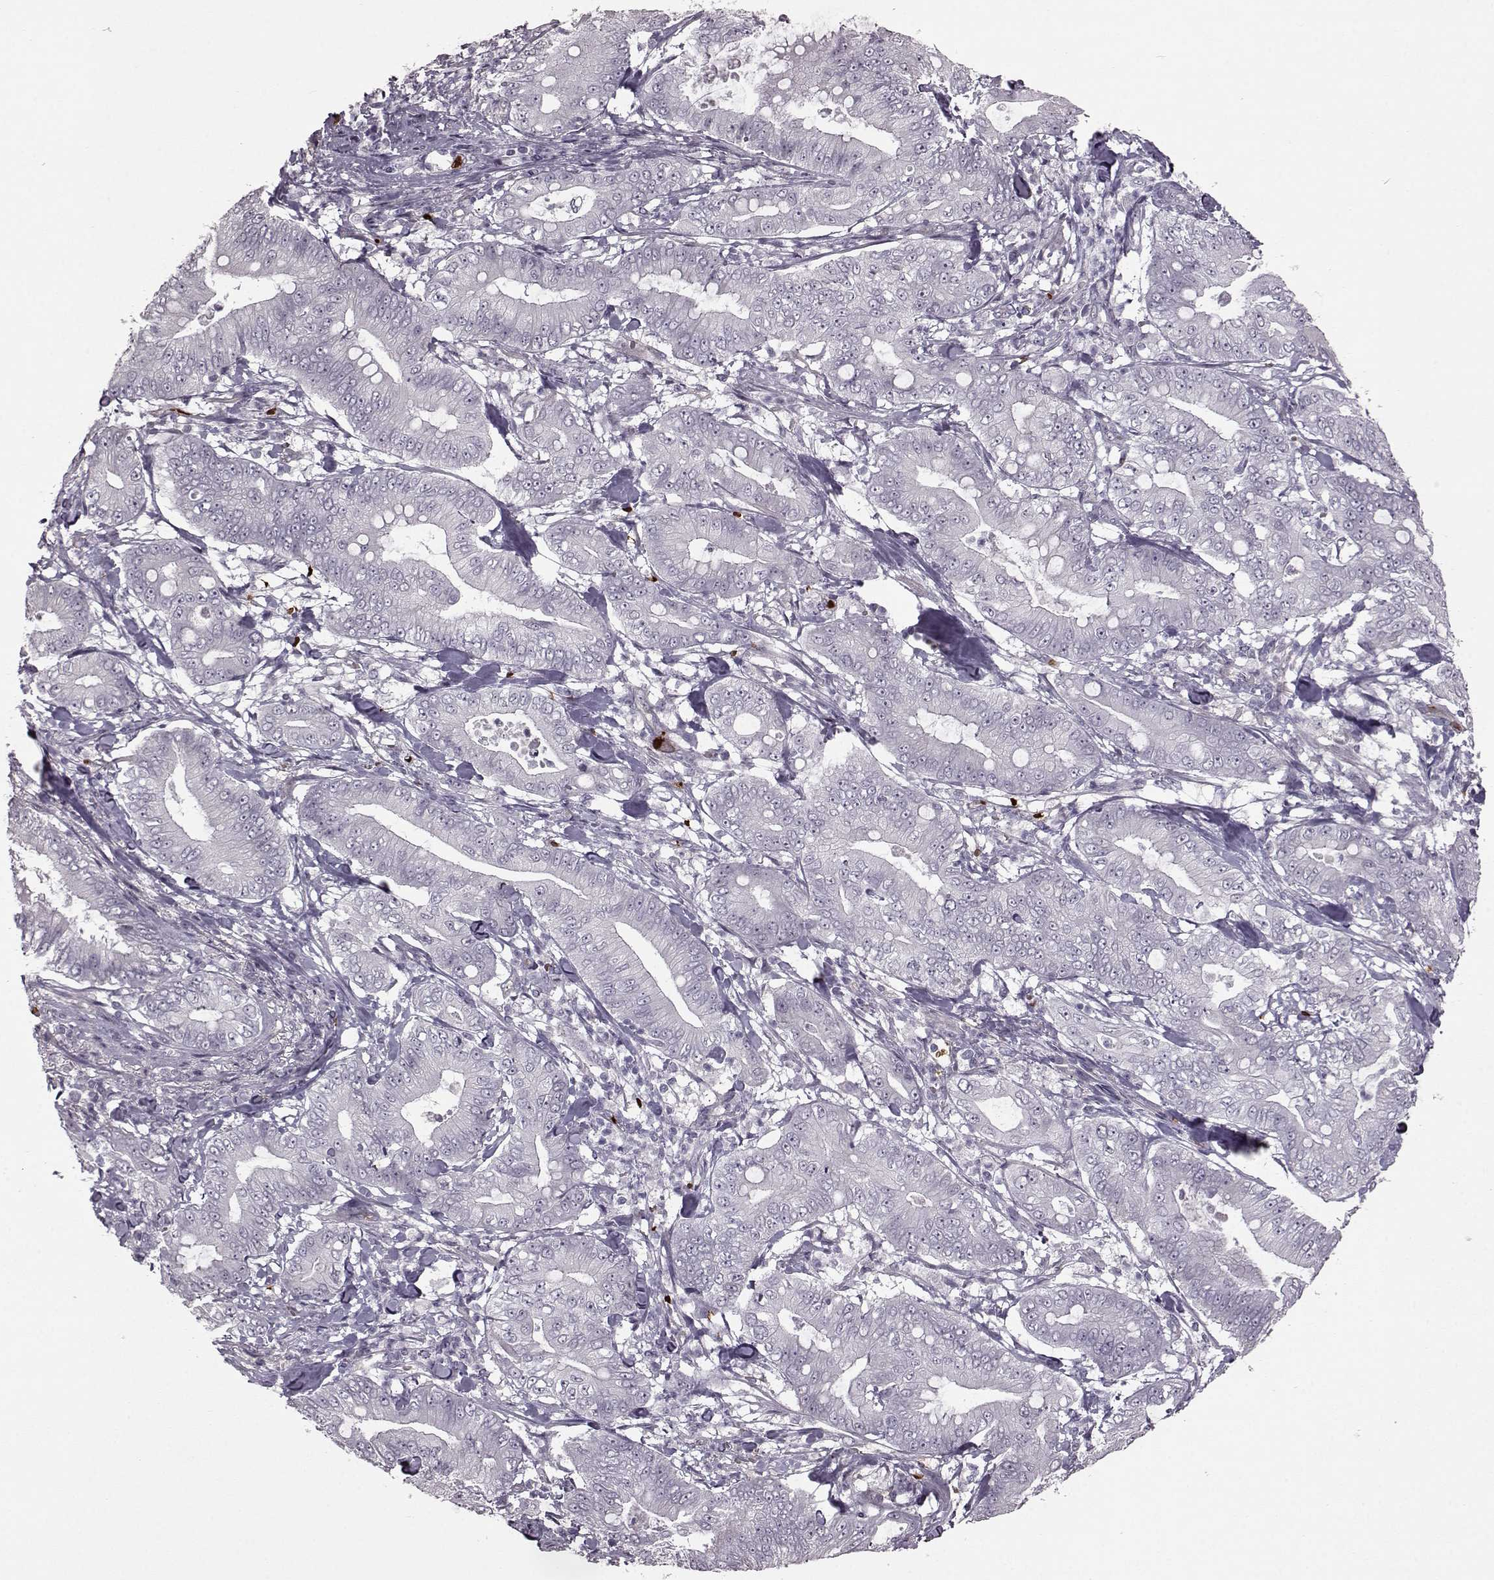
{"staining": {"intensity": "negative", "quantity": "none", "location": "none"}, "tissue": "pancreatic cancer", "cell_type": "Tumor cells", "image_type": "cancer", "snomed": [{"axis": "morphology", "description": "Adenocarcinoma, NOS"}, {"axis": "topography", "description": "Pancreas"}], "caption": "IHC histopathology image of pancreatic adenocarcinoma stained for a protein (brown), which reveals no expression in tumor cells.", "gene": "PROP1", "patient": {"sex": "male", "age": 71}}